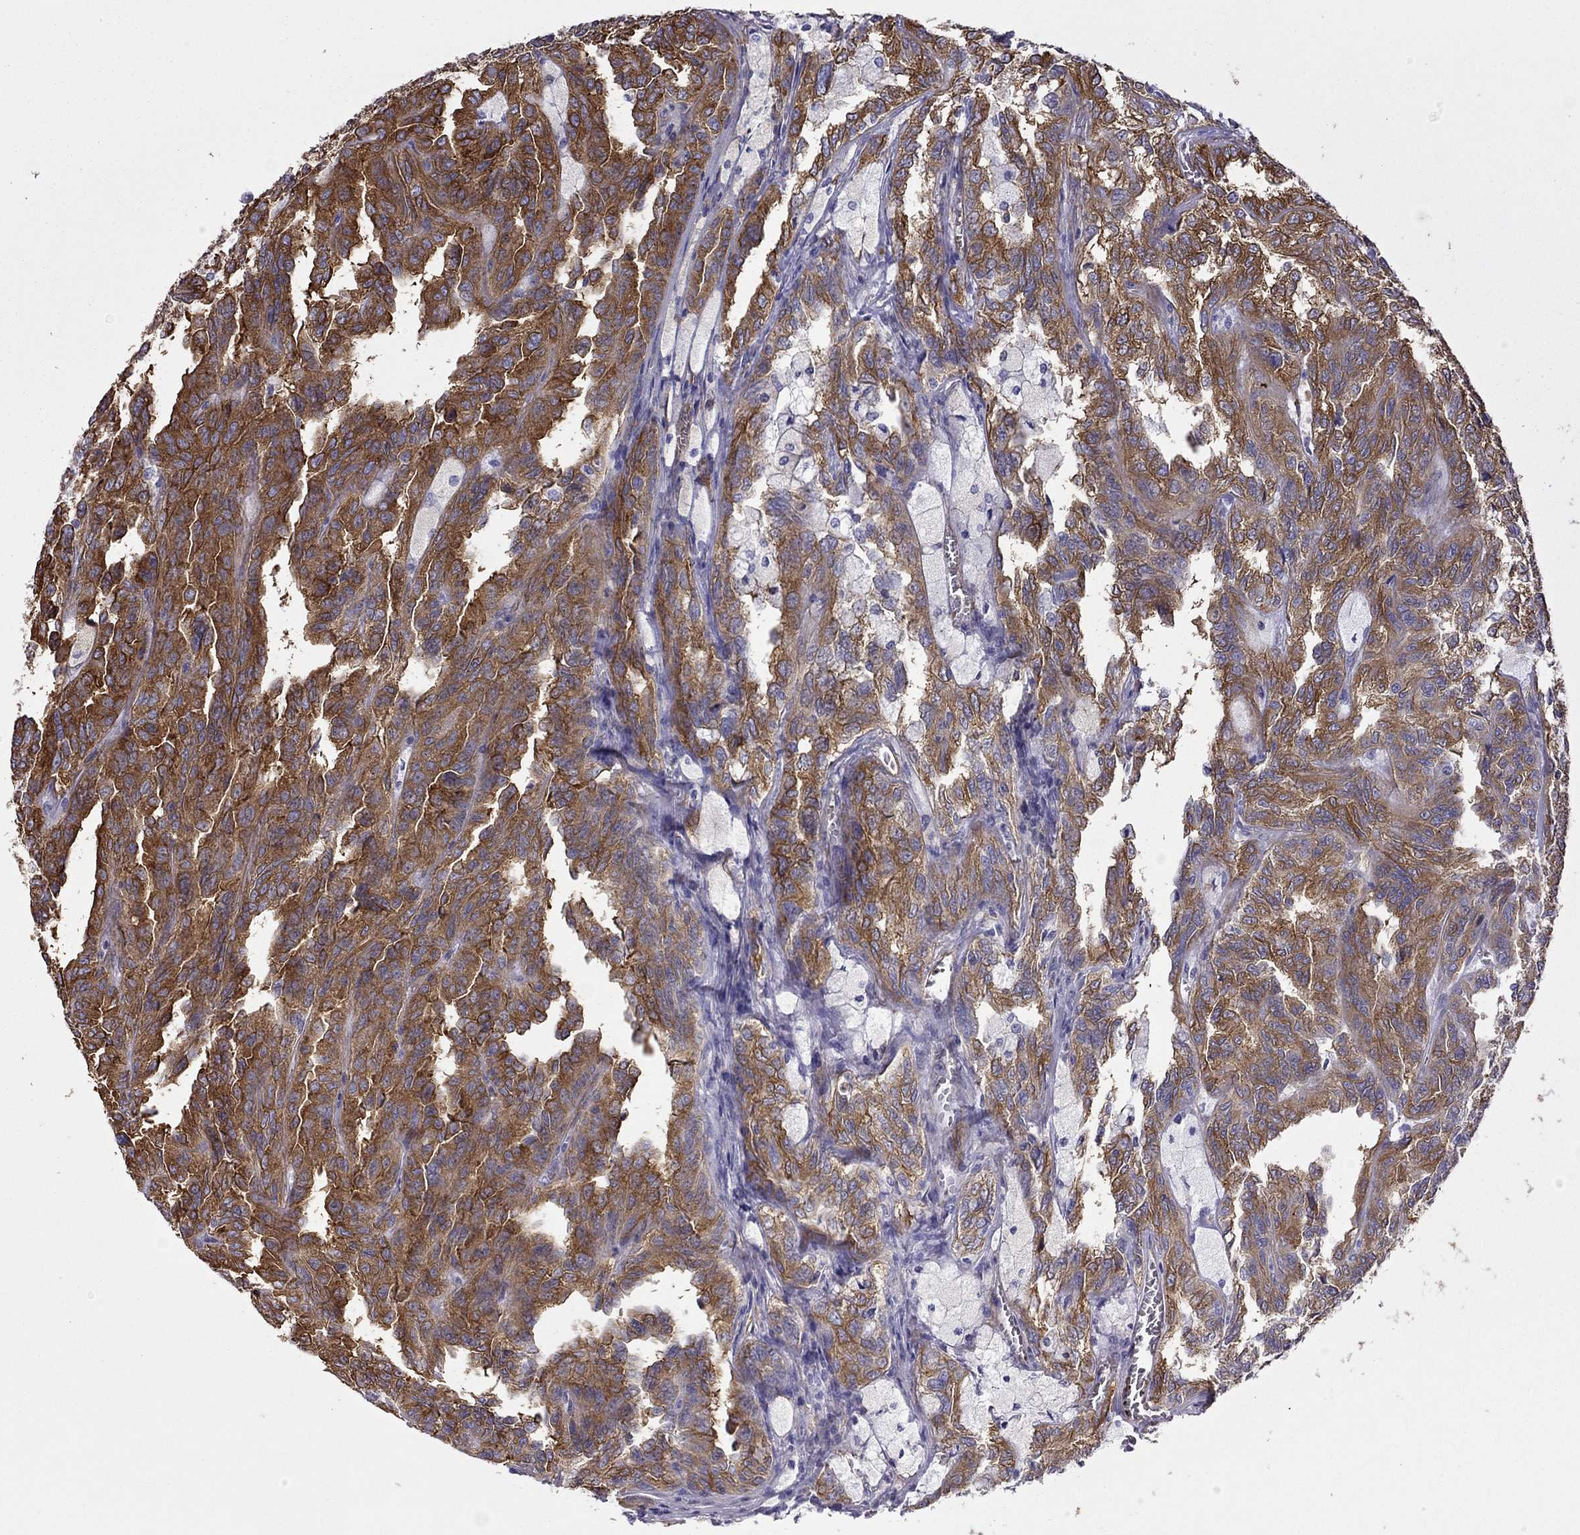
{"staining": {"intensity": "strong", "quantity": ">75%", "location": "cytoplasmic/membranous"}, "tissue": "renal cancer", "cell_type": "Tumor cells", "image_type": "cancer", "snomed": [{"axis": "morphology", "description": "Adenocarcinoma, NOS"}, {"axis": "topography", "description": "Kidney"}], "caption": "Protein expression analysis of renal cancer displays strong cytoplasmic/membranous staining in about >75% of tumor cells. The protein of interest is shown in brown color, while the nuclei are stained blue.", "gene": "MAP4", "patient": {"sex": "male", "age": 79}}